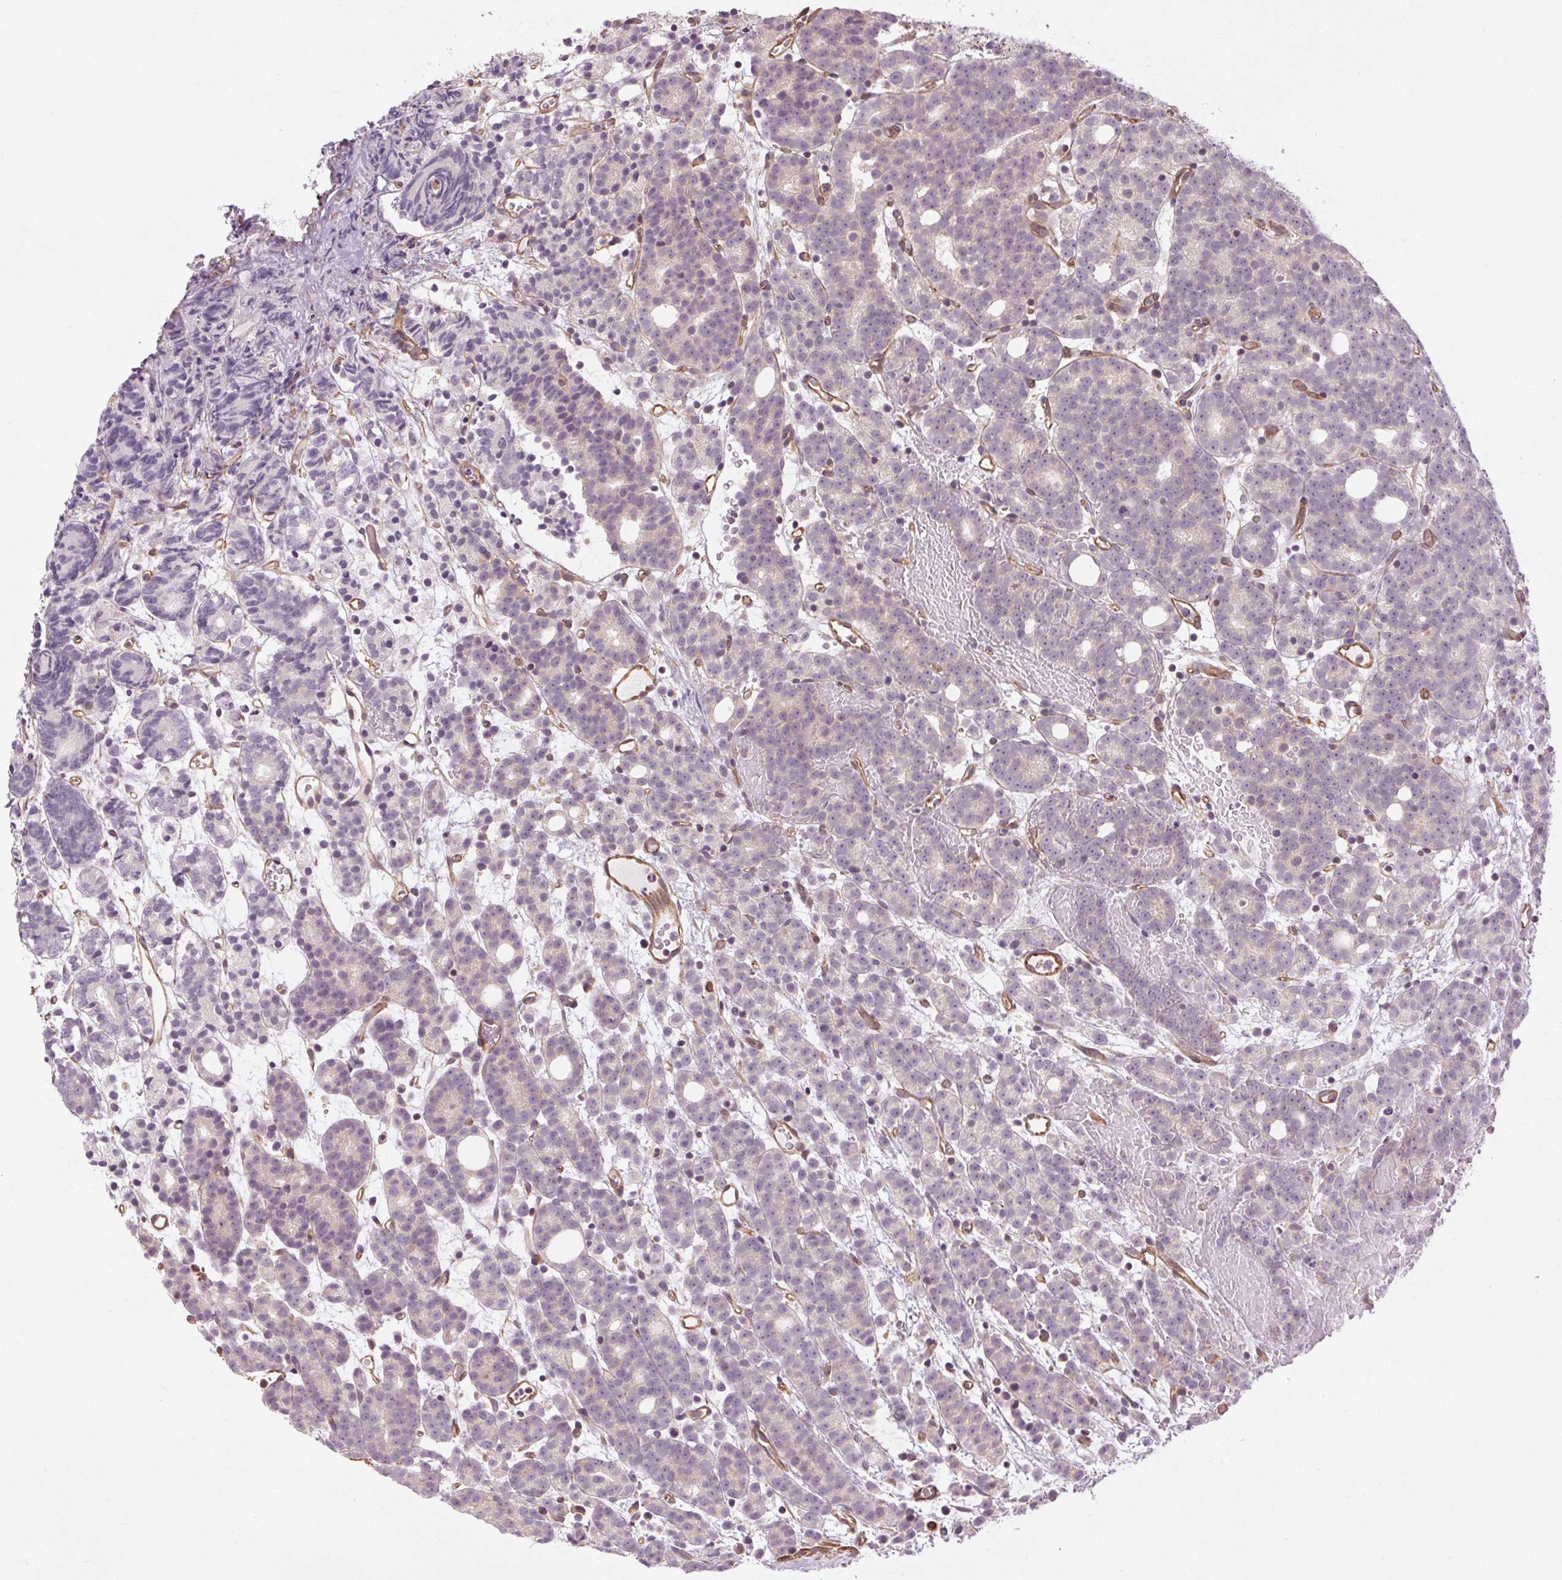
{"staining": {"intensity": "negative", "quantity": "none", "location": "none"}, "tissue": "prostate cancer", "cell_type": "Tumor cells", "image_type": "cancer", "snomed": [{"axis": "morphology", "description": "Adenocarcinoma, High grade"}, {"axis": "topography", "description": "Prostate"}], "caption": "Immunohistochemical staining of prostate cancer shows no significant expression in tumor cells.", "gene": "CCSER1", "patient": {"sex": "male", "age": 53}}